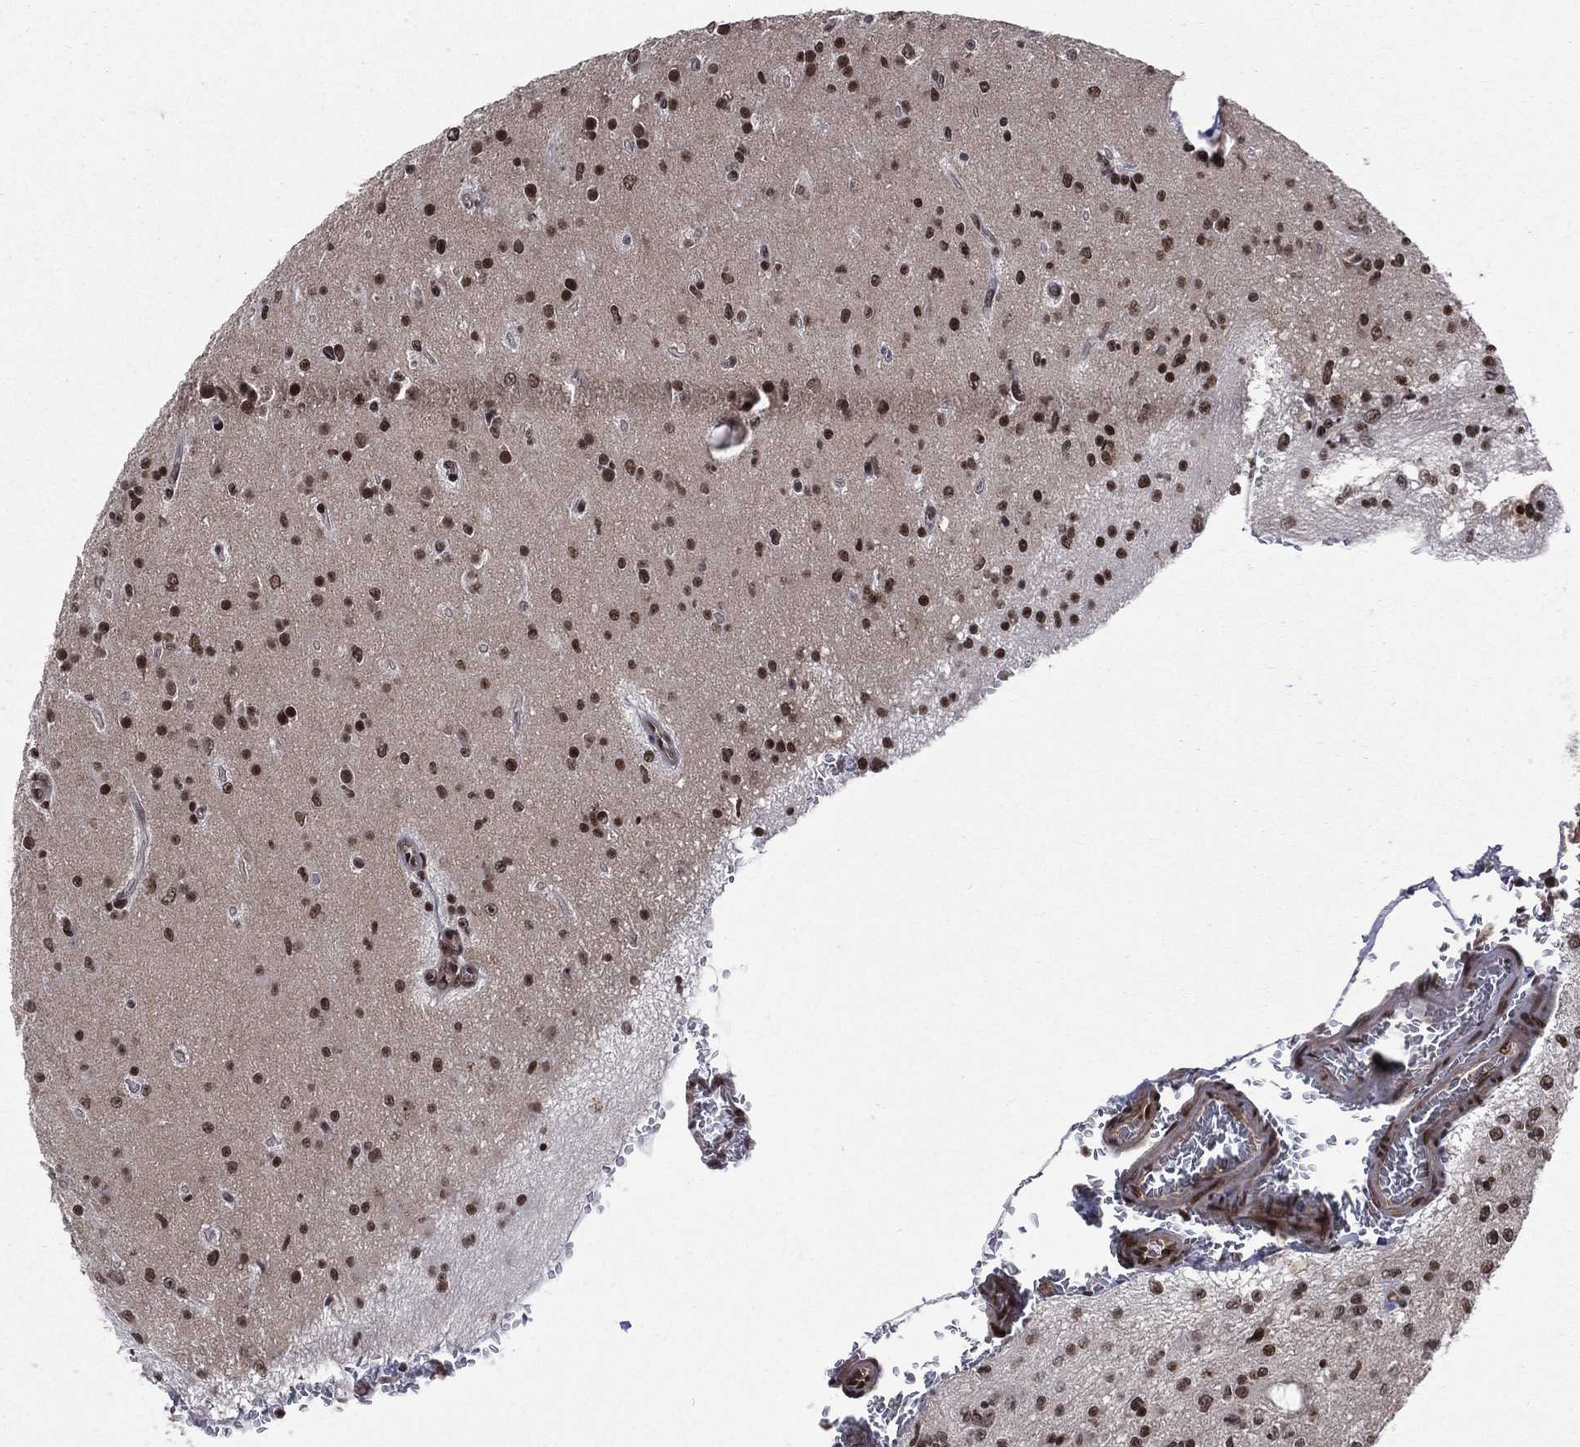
{"staining": {"intensity": "strong", "quantity": ">75%", "location": "nuclear"}, "tissue": "glioma", "cell_type": "Tumor cells", "image_type": "cancer", "snomed": [{"axis": "morphology", "description": "Glioma, malignant, Low grade"}, {"axis": "topography", "description": "Brain"}], "caption": "Malignant glioma (low-grade) stained with a brown dye shows strong nuclear positive expression in approximately >75% of tumor cells.", "gene": "SMC3", "patient": {"sex": "female", "age": 45}}